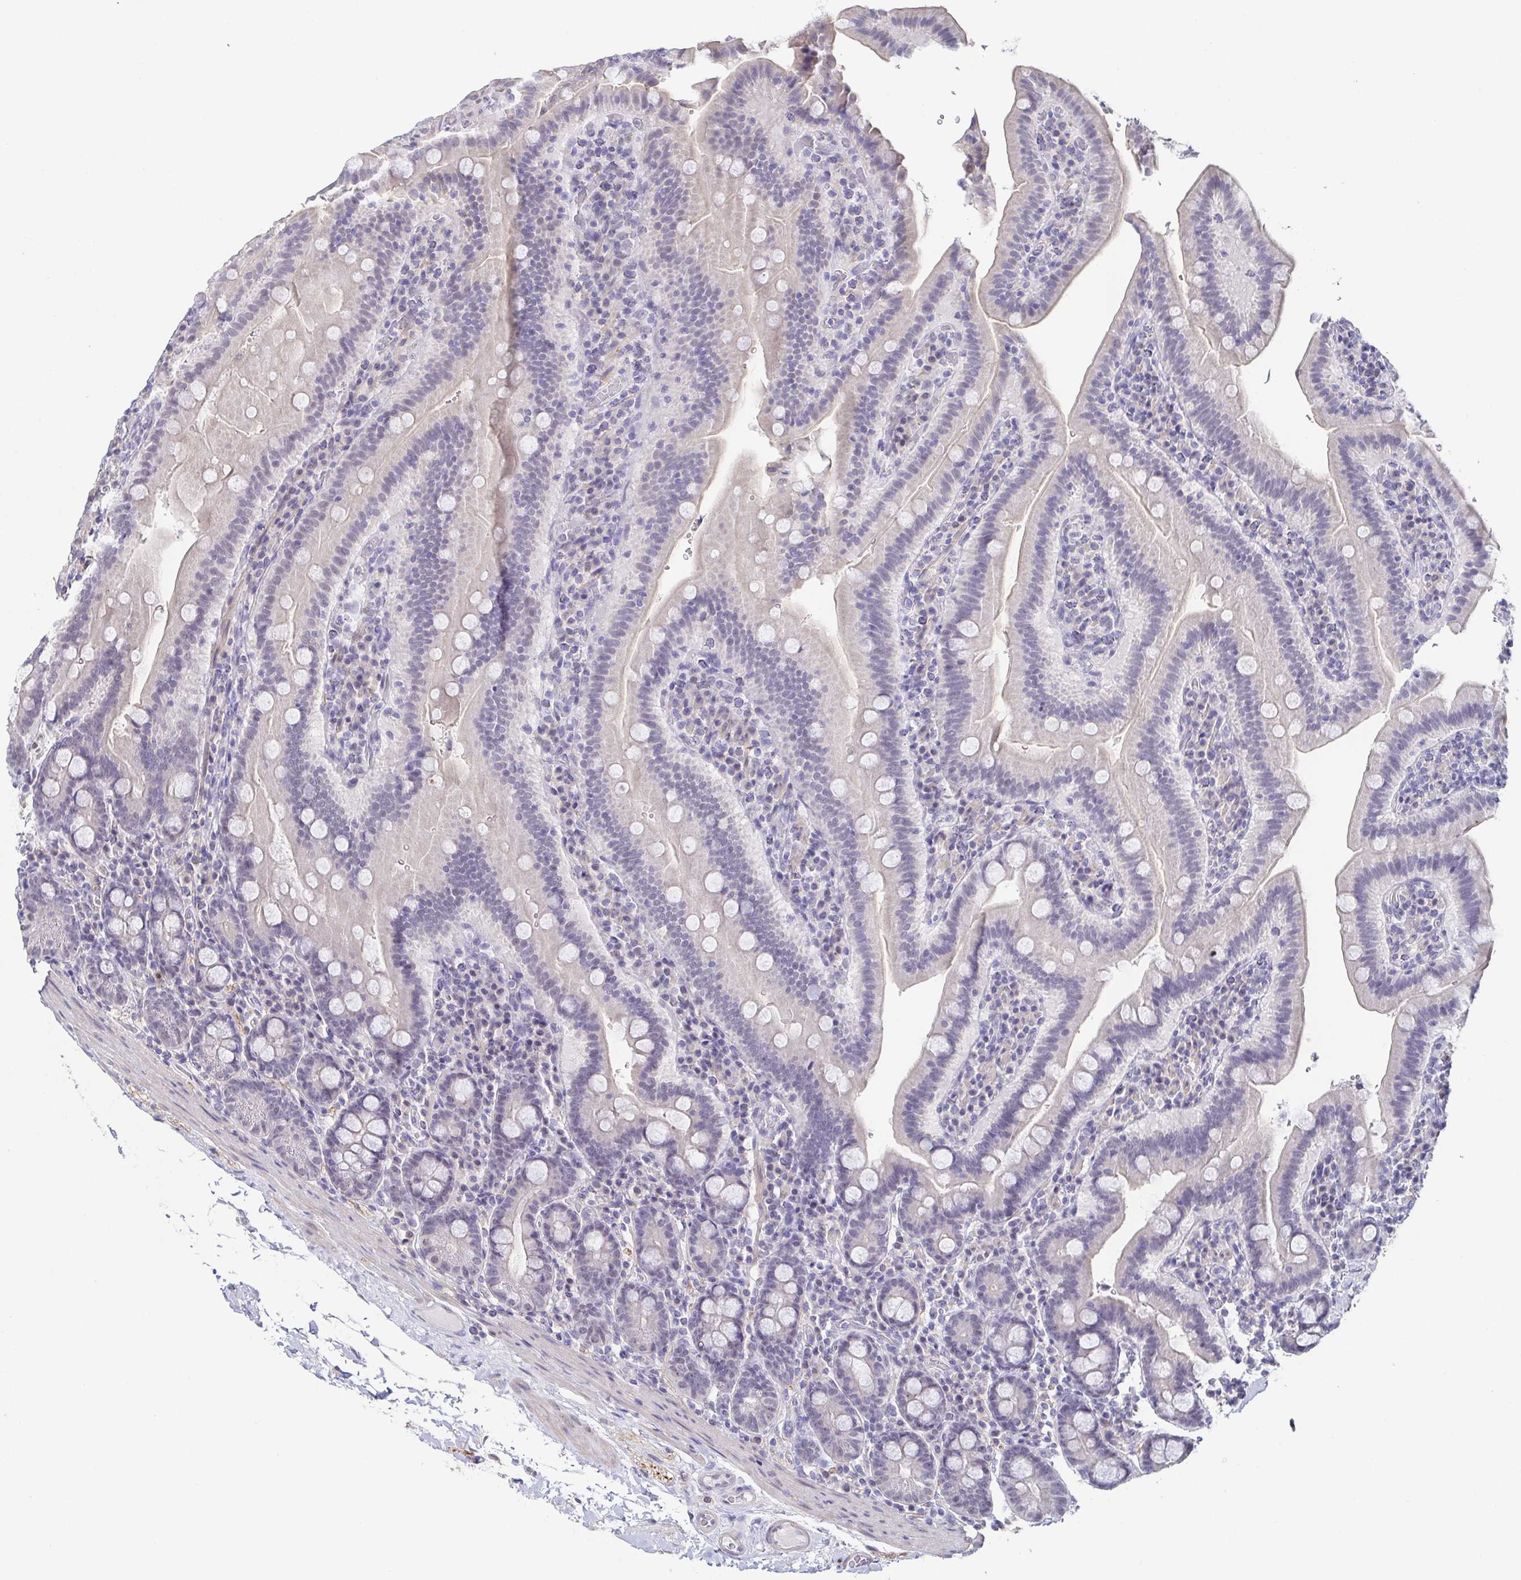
{"staining": {"intensity": "negative", "quantity": "none", "location": "none"}, "tissue": "small intestine", "cell_type": "Glandular cells", "image_type": "normal", "snomed": [{"axis": "morphology", "description": "Normal tissue, NOS"}, {"axis": "topography", "description": "Small intestine"}], "caption": "Immunohistochemistry photomicrograph of benign small intestine: human small intestine stained with DAB (3,3'-diaminobenzidine) shows no significant protein staining in glandular cells.", "gene": "NEFH", "patient": {"sex": "male", "age": 26}}